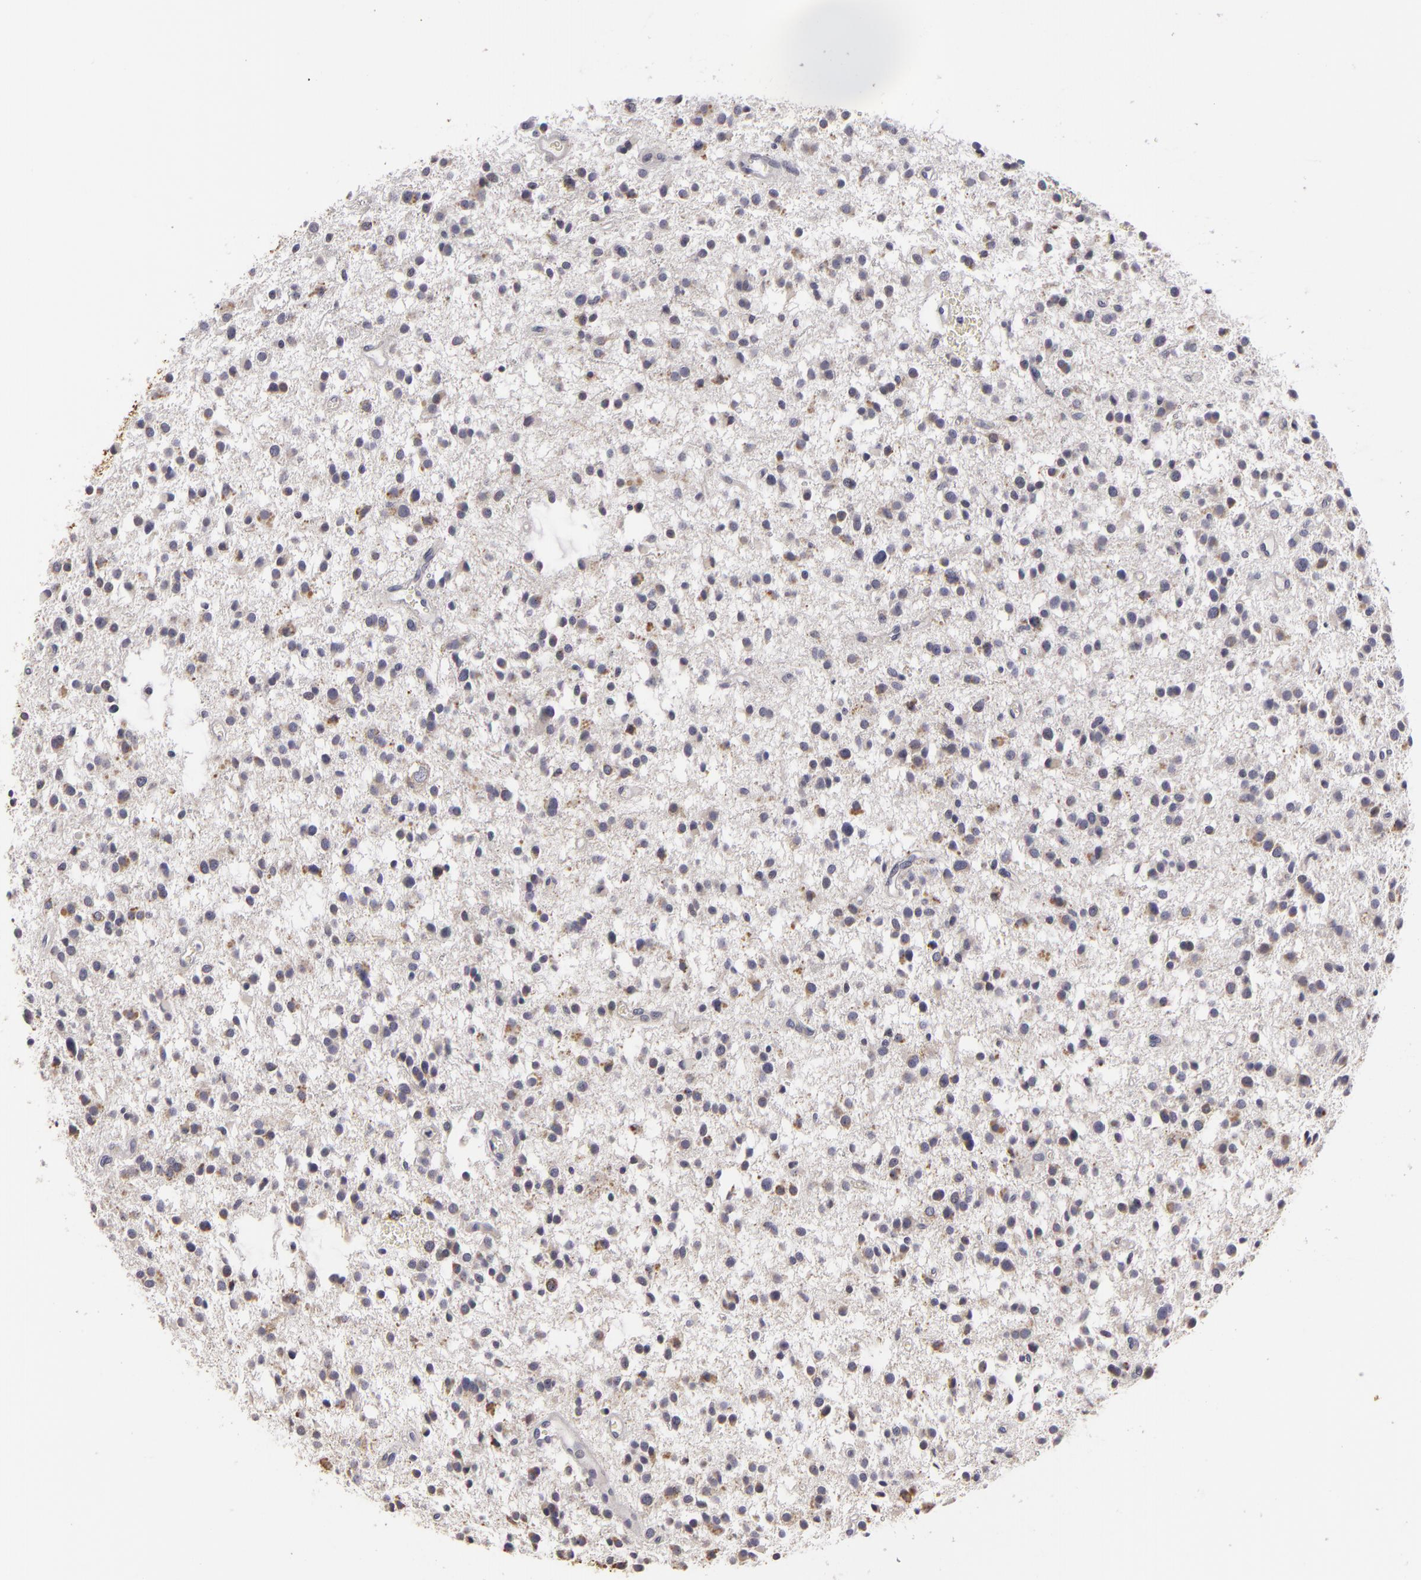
{"staining": {"intensity": "weak", "quantity": "25%-75%", "location": "cytoplasmic/membranous"}, "tissue": "glioma", "cell_type": "Tumor cells", "image_type": "cancer", "snomed": [{"axis": "morphology", "description": "Glioma, malignant, Low grade"}, {"axis": "topography", "description": "Brain"}], "caption": "Protein staining exhibits weak cytoplasmic/membranous staining in approximately 25%-75% of tumor cells in low-grade glioma (malignant). Nuclei are stained in blue.", "gene": "ATP2B3", "patient": {"sex": "female", "age": 36}}